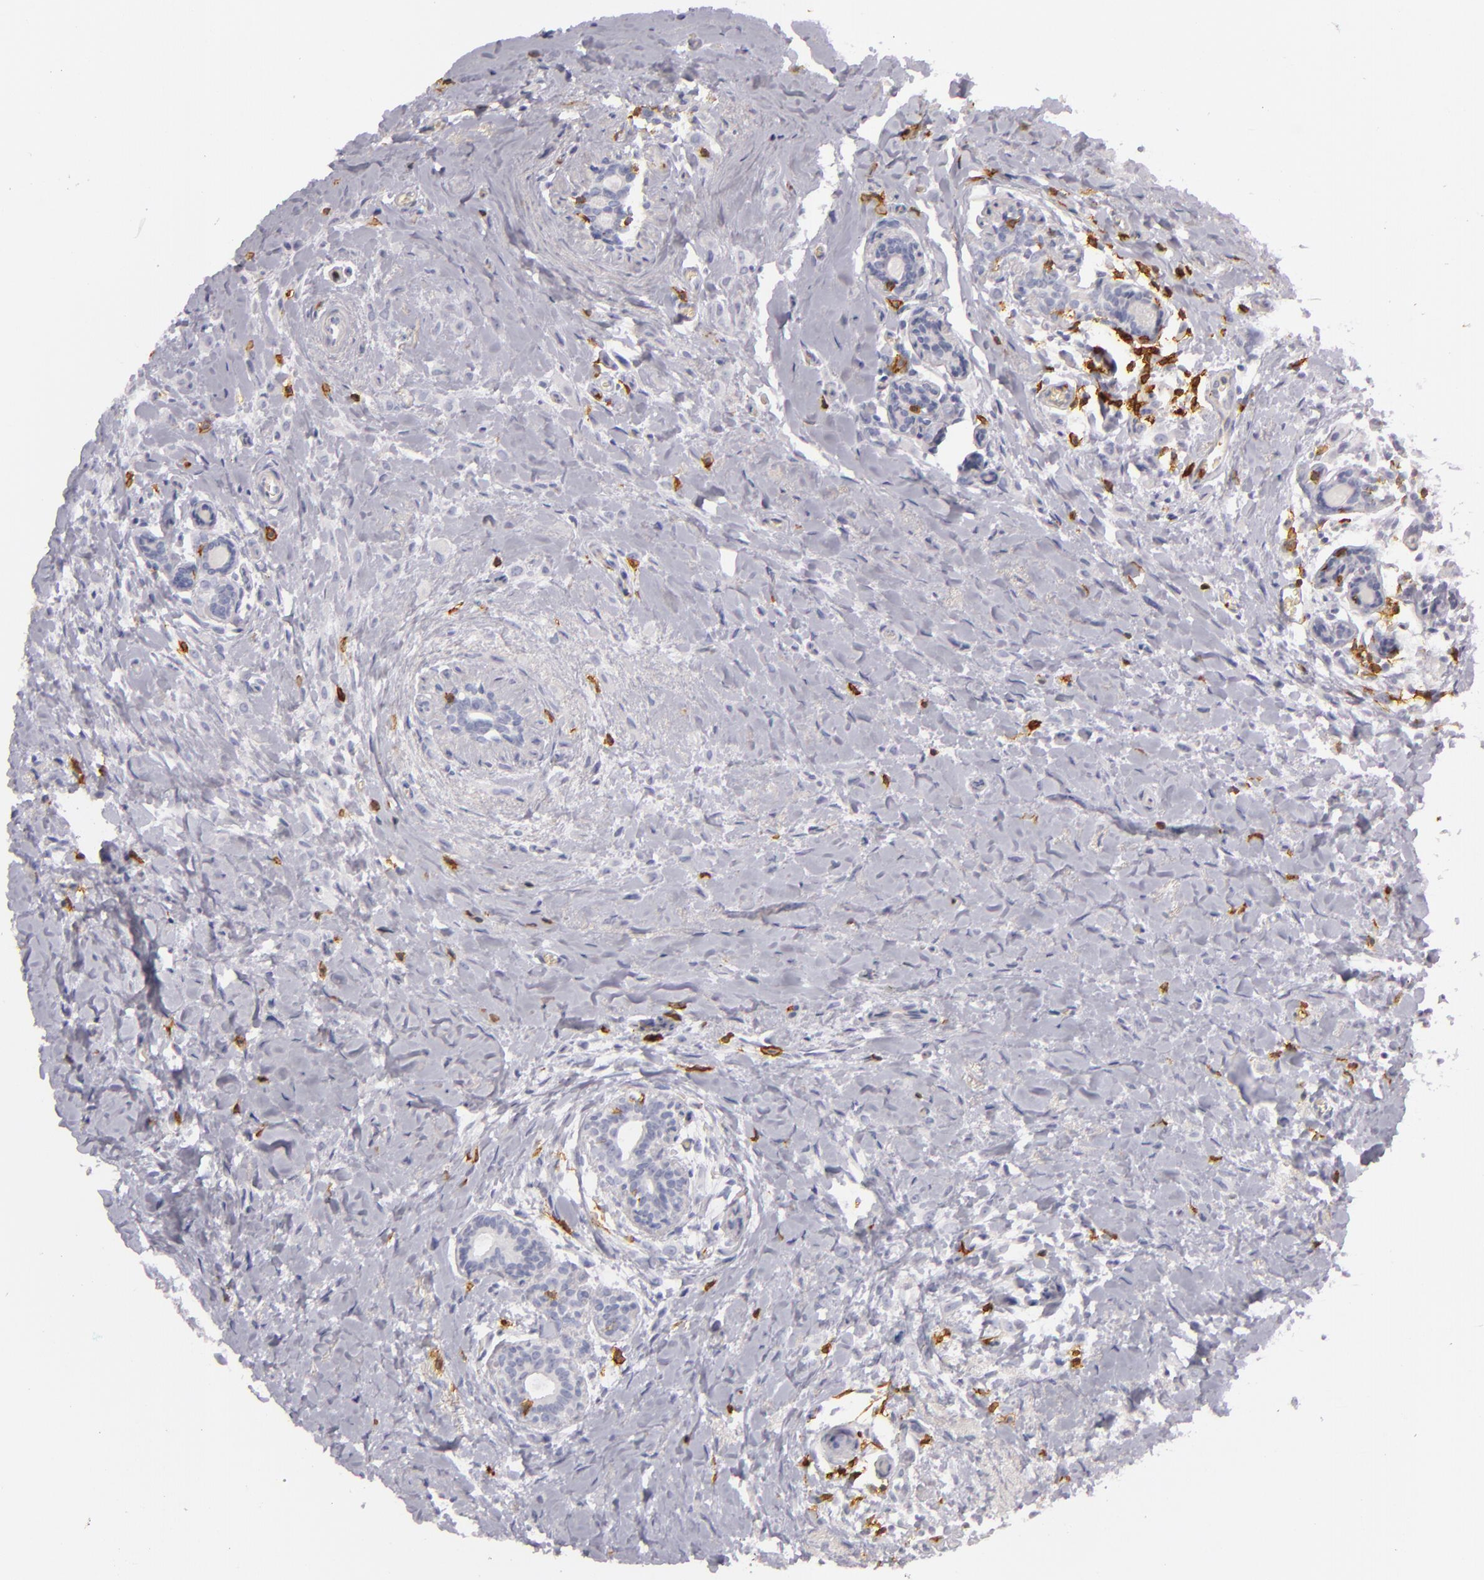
{"staining": {"intensity": "negative", "quantity": "none", "location": "none"}, "tissue": "breast cancer", "cell_type": "Tumor cells", "image_type": "cancer", "snomed": [{"axis": "morphology", "description": "Lobular carcinoma"}, {"axis": "topography", "description": "Breast"}], "caption": "High power microscopy image of an immunohistochemistry (IHC) micrograph of breast lobular carcinoma, revealing no significant expression in tumor cells.", "gene": "LAT", "patient": {"sex": "female", "age": 57}}